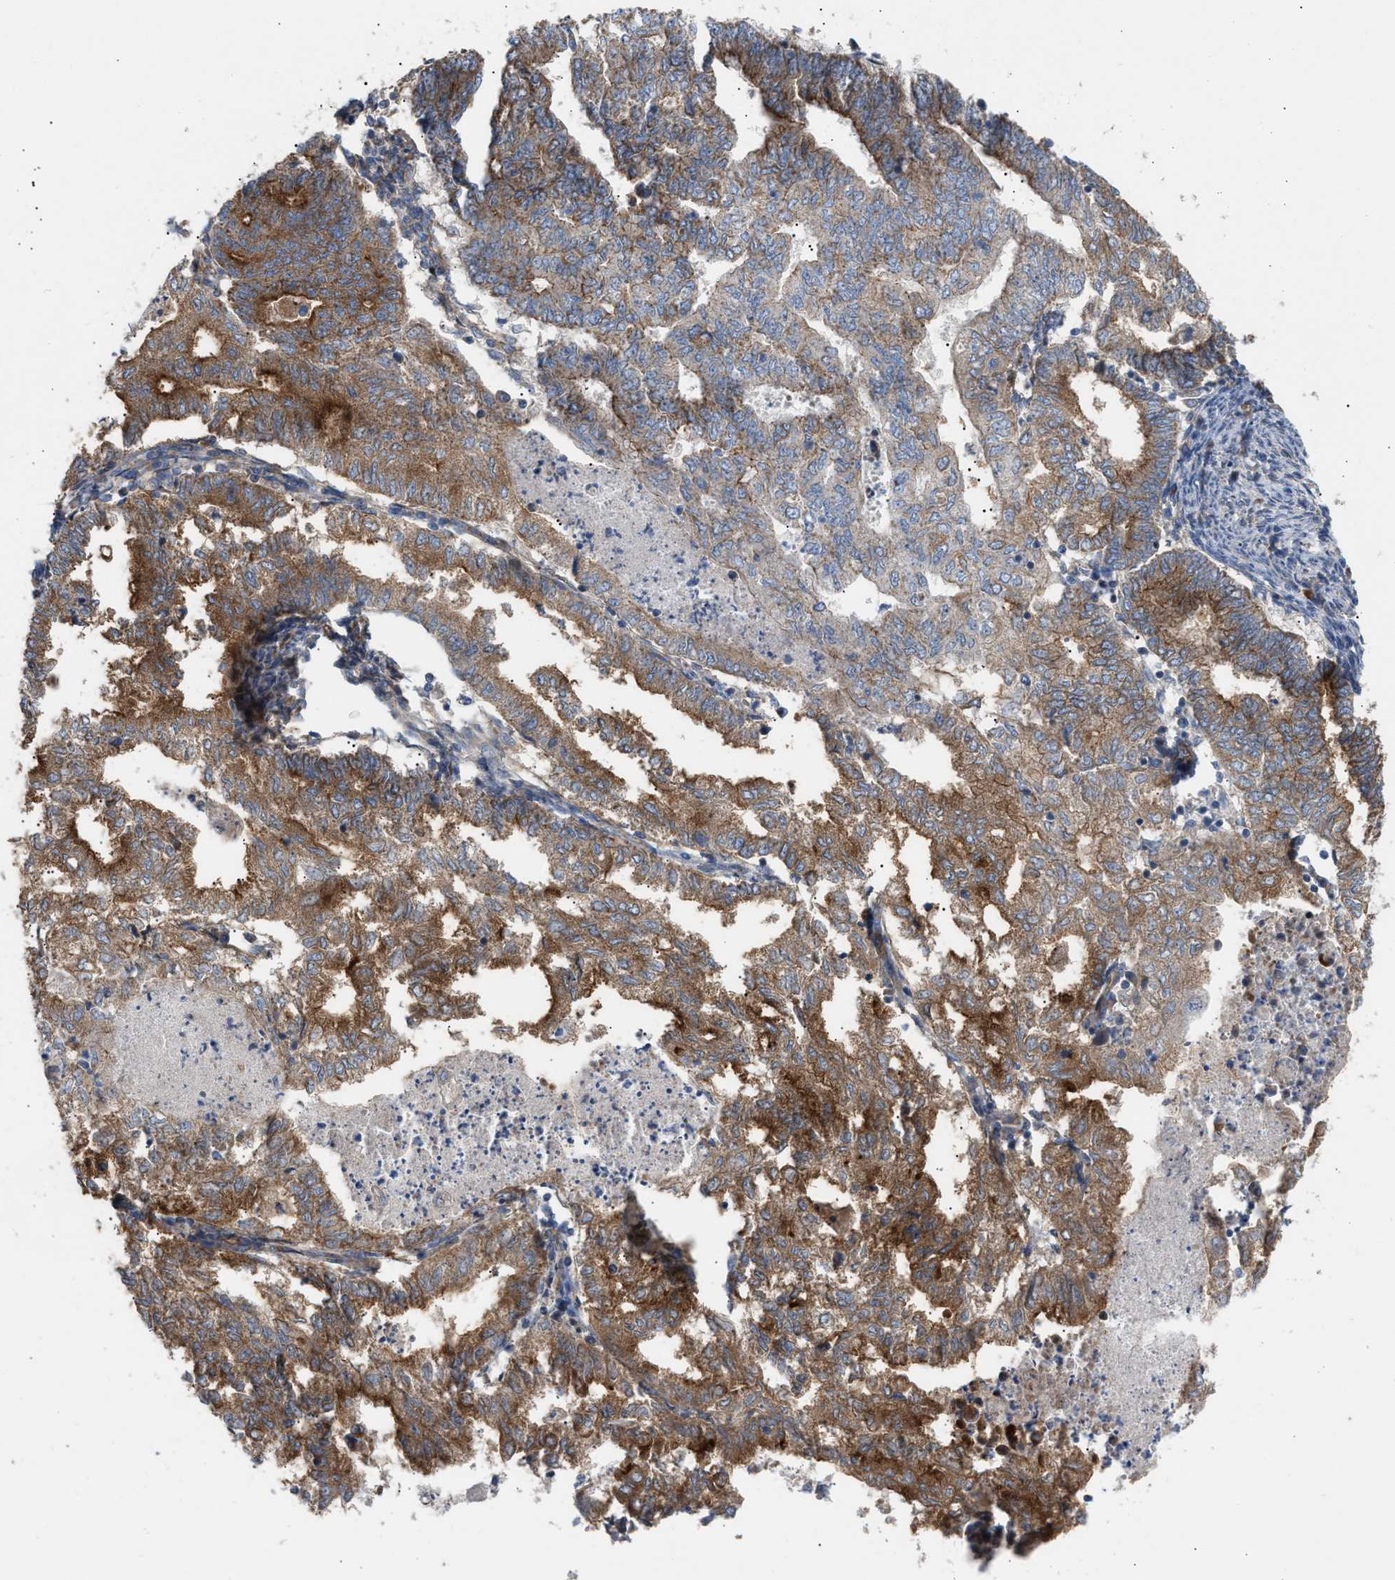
{"staining": {"intensity": "moderate", "quantity": ">75%", "location": "cytoplasmic/membranous"}, "tissue": "endometrial cancer", "cell_type": "Tumor cells", "image_type": "cancer", "snomed": [{"axis": "morphology", "description": "Polyp, NOS"}, {"axis": "morphology", "description": "Adenocarcinoma, NOS"}, {"axis": "morphology", "description": "Adenoma, NOS"}, {"axis": "topography", "description": "Endometrium"}], "caption": "The micrograph reveals a brown stain indicating the presence of a protein in the cytoplasmic/membranous of tumor cells in endometrial cancer (adenocarcinoma).", "gene": "OXSM", "patient": {"sex": "female", "age": 79}}